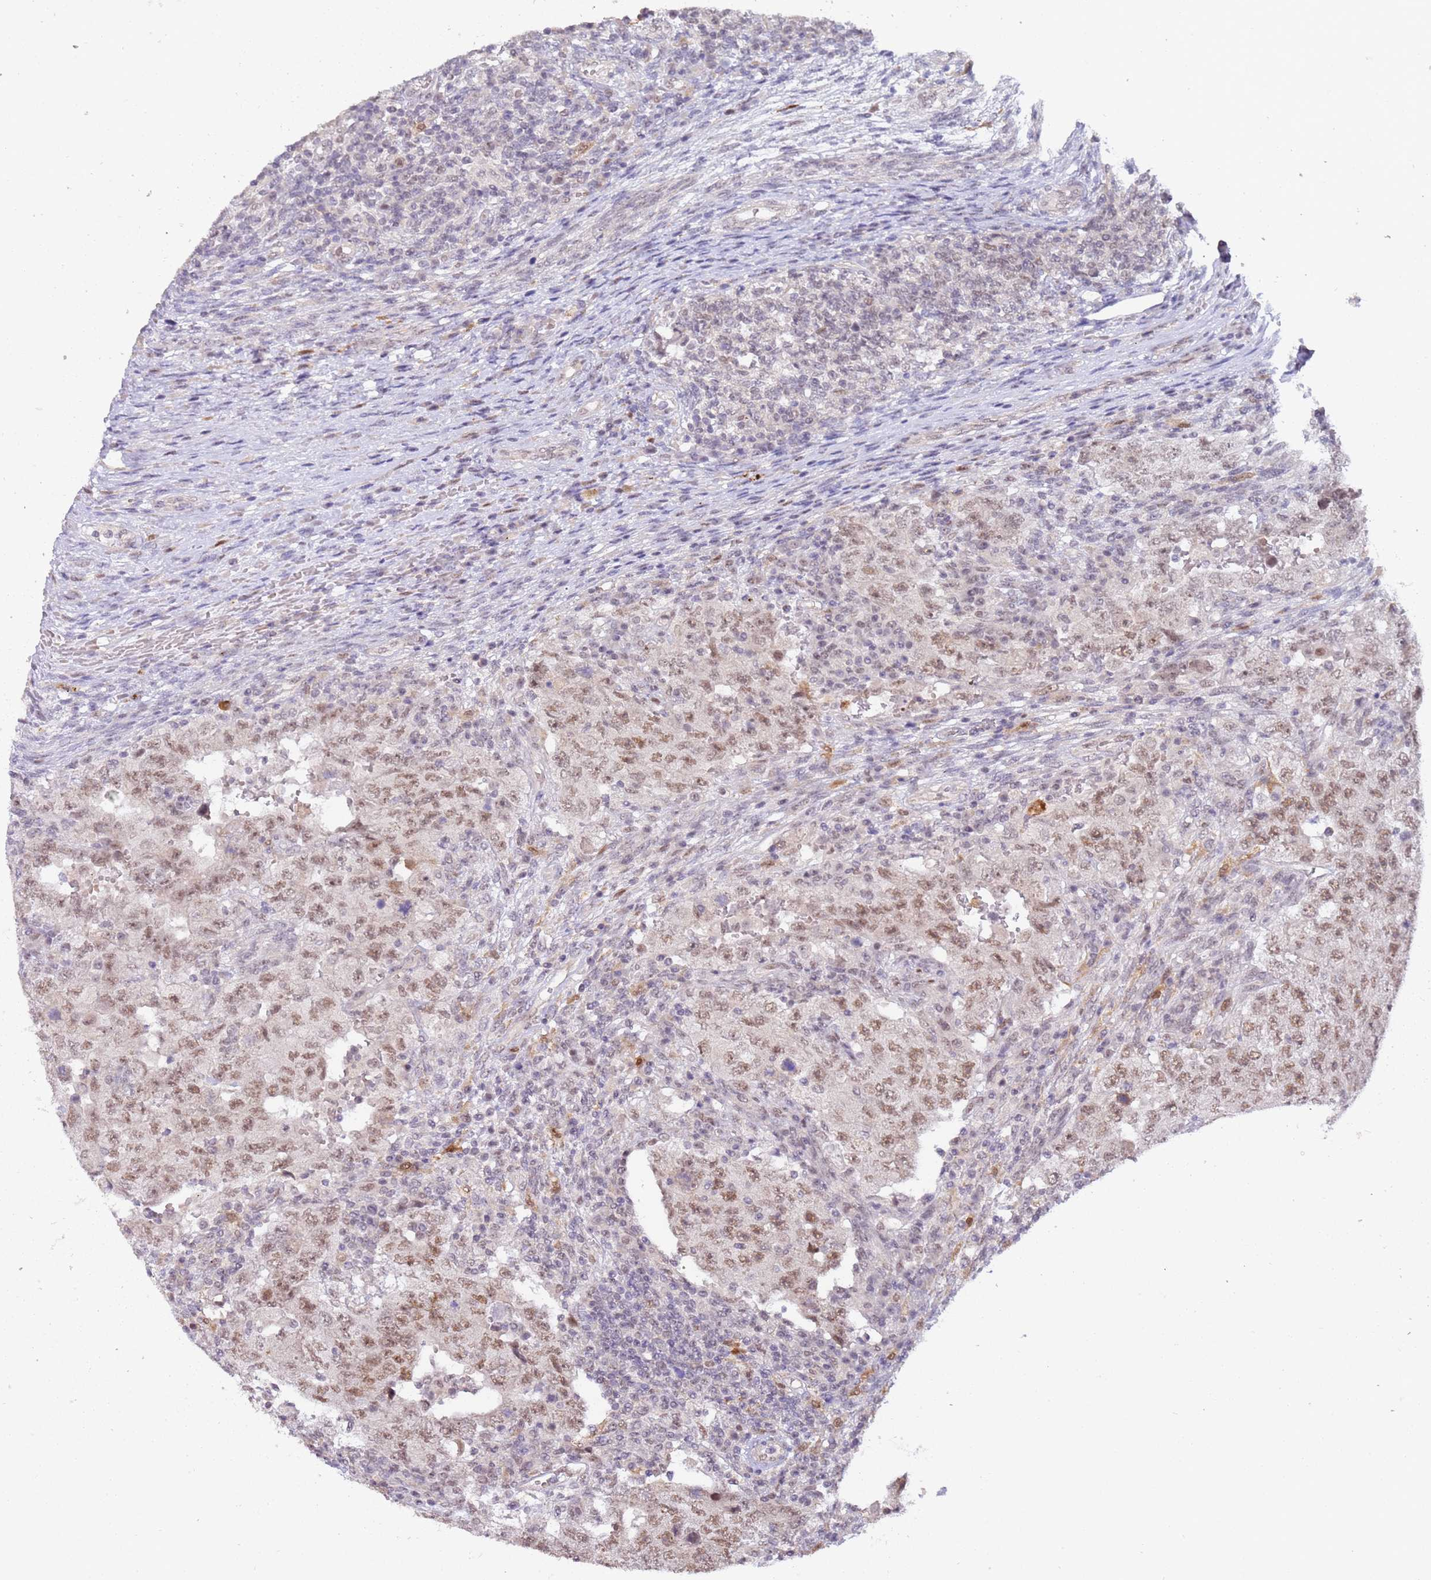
{"staining": {"intensity": "weak", "quantity": ">75%", "location": "nuclear"}, "tissue": "testis cancer", "cell_type": "Tumor cells", "image_type": "cancer", "snomed": [{"axis": "morphology", "description": "Carcinoma, Embryonal, NOS"}, {"axis": "topography", "description": "Testis"}], "caption": "There is low levels of weak nuclear staining in tumor cells of testis cancer, as demonstrated by immunohistochemical staining (brown color).", "gene": "LGALSL", "patient": {"sex": "male", "age": 26}}